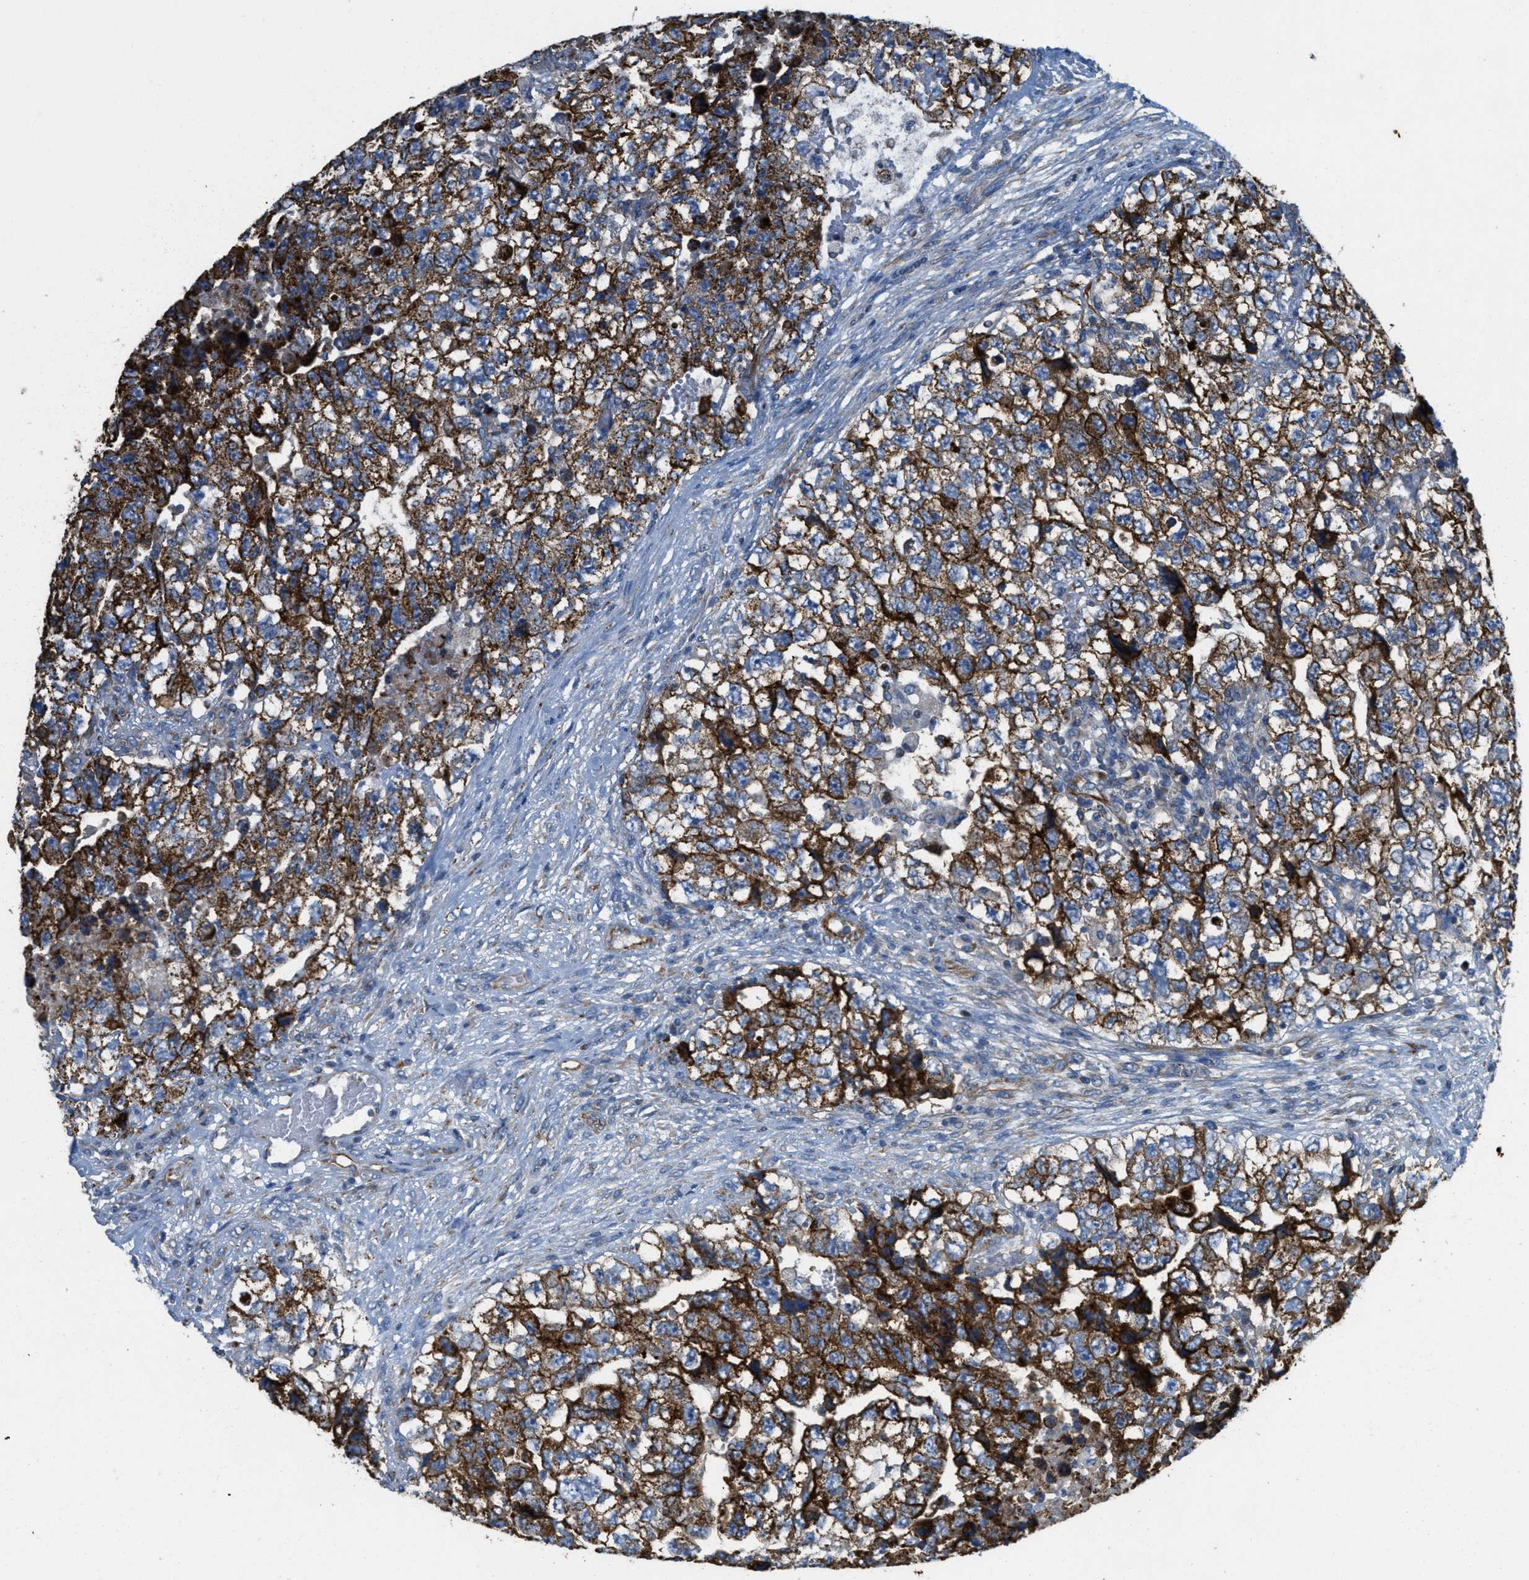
{"staining": {"intensity": "strong", "quantity": ">75%", "location": "cytoplasmic/membranous"}, "tissue": "testis cancer", "cell_type": "Tumor cells", "image_type": "cancer", "snomed": [{"axis": "morphology", "description": "Carcinoma, Embryonal, NOS"}, {"axis": "topography", "description": "Testis"}], "caption": "The photomicrograph shows a brown stain indicating the presence of a protein in the cytoplasmic/membranous of tumor cells in embryonal carcinoma (testis). The staining was performed using DAB (3,3'-diaminobenzidine), with brown indicating positive protein expression. Nuclei are stained blue with hematoxylin.", "gene": "BTN3A1", "patient": {"sex": "male", "age": 36}}